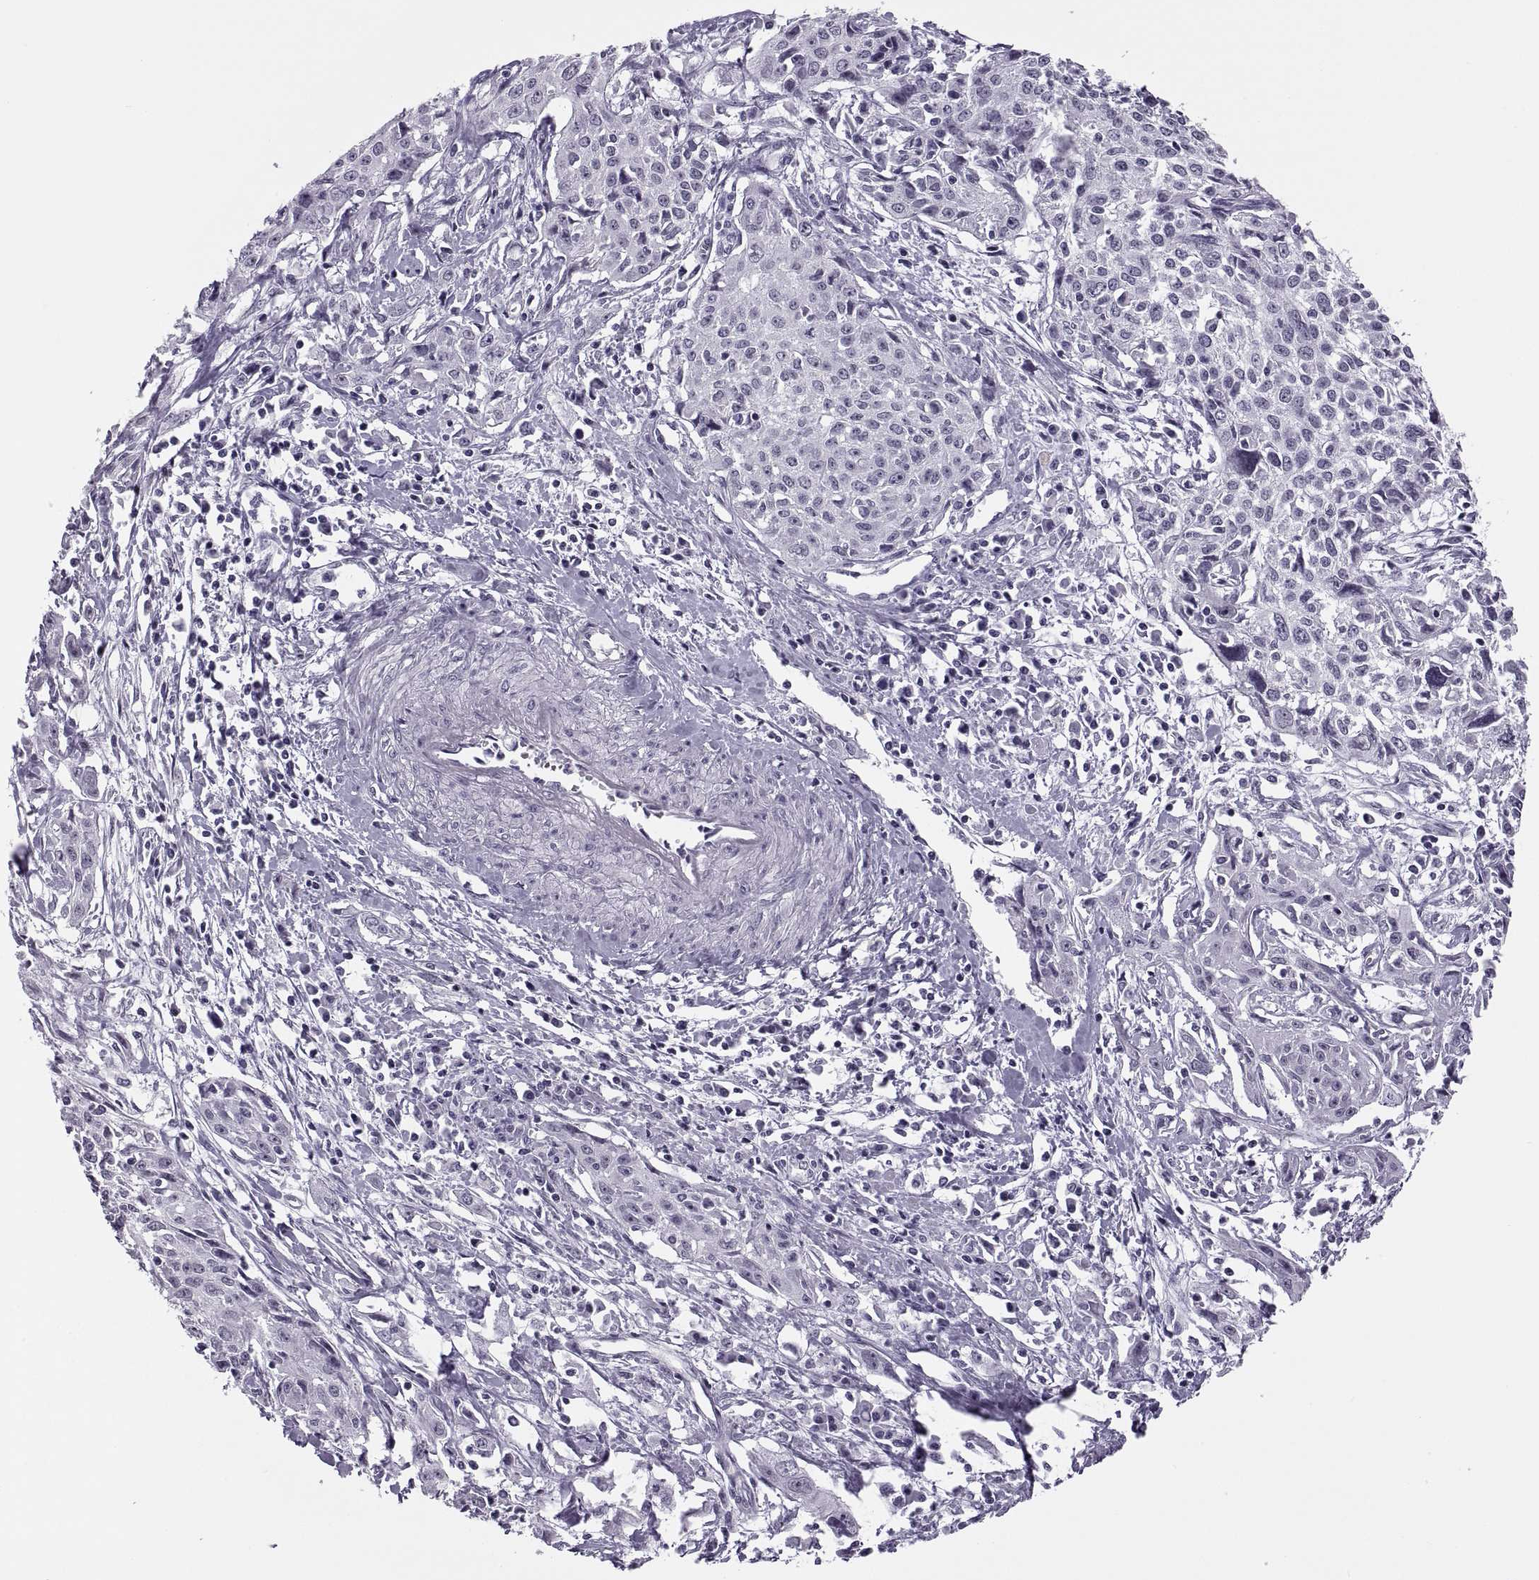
{"staining": {"intensity": "negative", "quantity": "none", "location": "none"}, "tissue": "cervical cancer", "cell_type": "Tumor cells", "image_type": "cancer", "snomed": [{"axis": "morphology", "description": "Squamous cell carcinoma, NOS"}, {"axis": "topography", "description": "Cervix"}], "caption": "An immunohistochemistry photomicrograph of cervical squamous cell carcinoma is shown. There is no staining in tumor cells of cervical squamous cell carcinoma.", "gene": "TBC1D3G", "patient": {"sex": "female", "age": 38}}